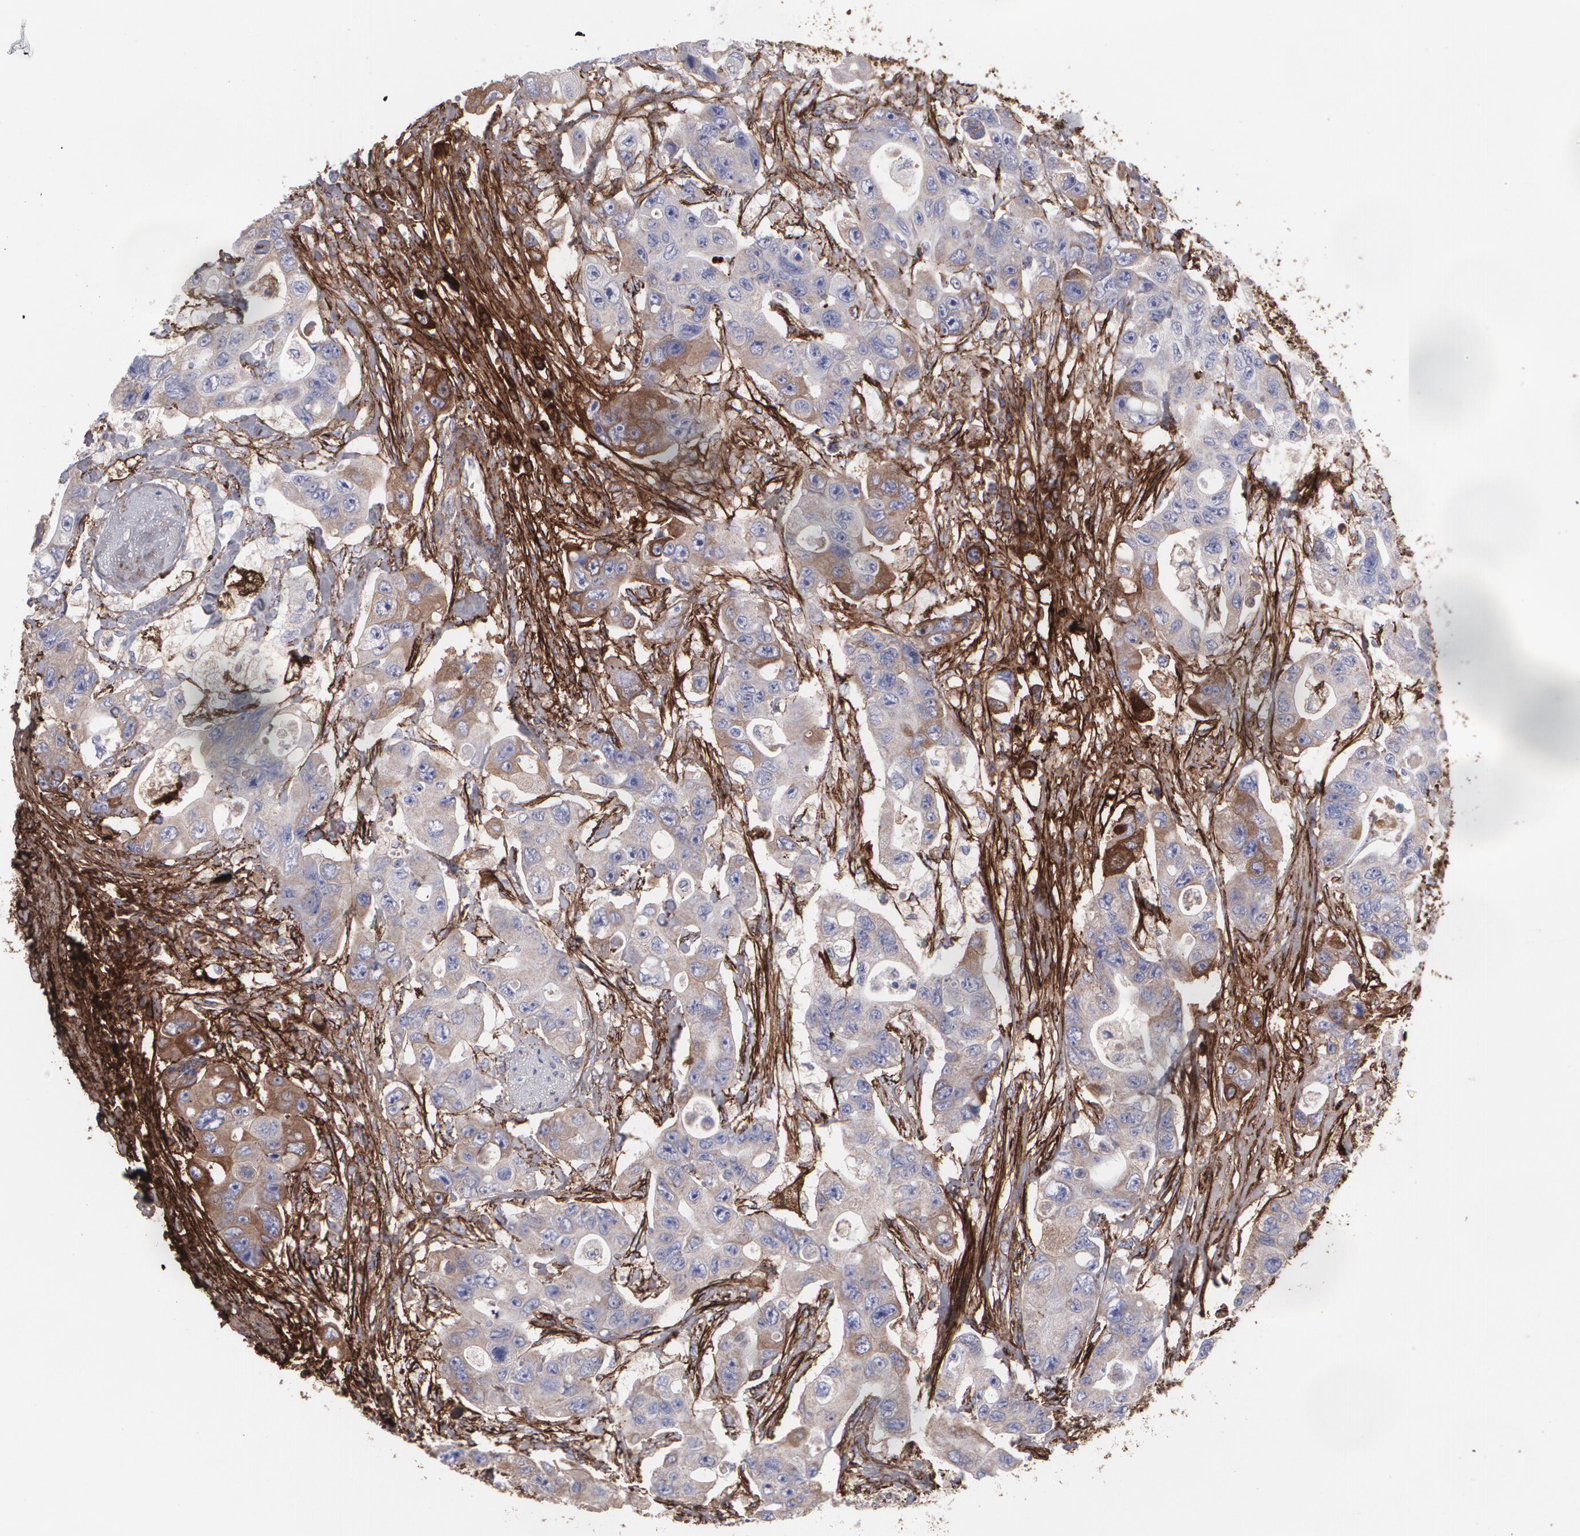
{"staining": {"intensity": "moderate", "quantity": ">75%", "location": "cytoplasmic/membranous"}, "tissue": "colorectal cancer", "cell_type": "Tumor cells", "image_type": "cancer", "snomed": [{"axis": "morphology", "description": "Adenocarcinoma, NOS"}, {"axis": "topography", "description": "Colon"}], "caption": "Colorectal cancer (adenocarcinoma) stained with a protein marker exhibits moderate staining in tumor cells.", "gene": "FBLN1", "patient": {"sex": "female", "age": 46}}